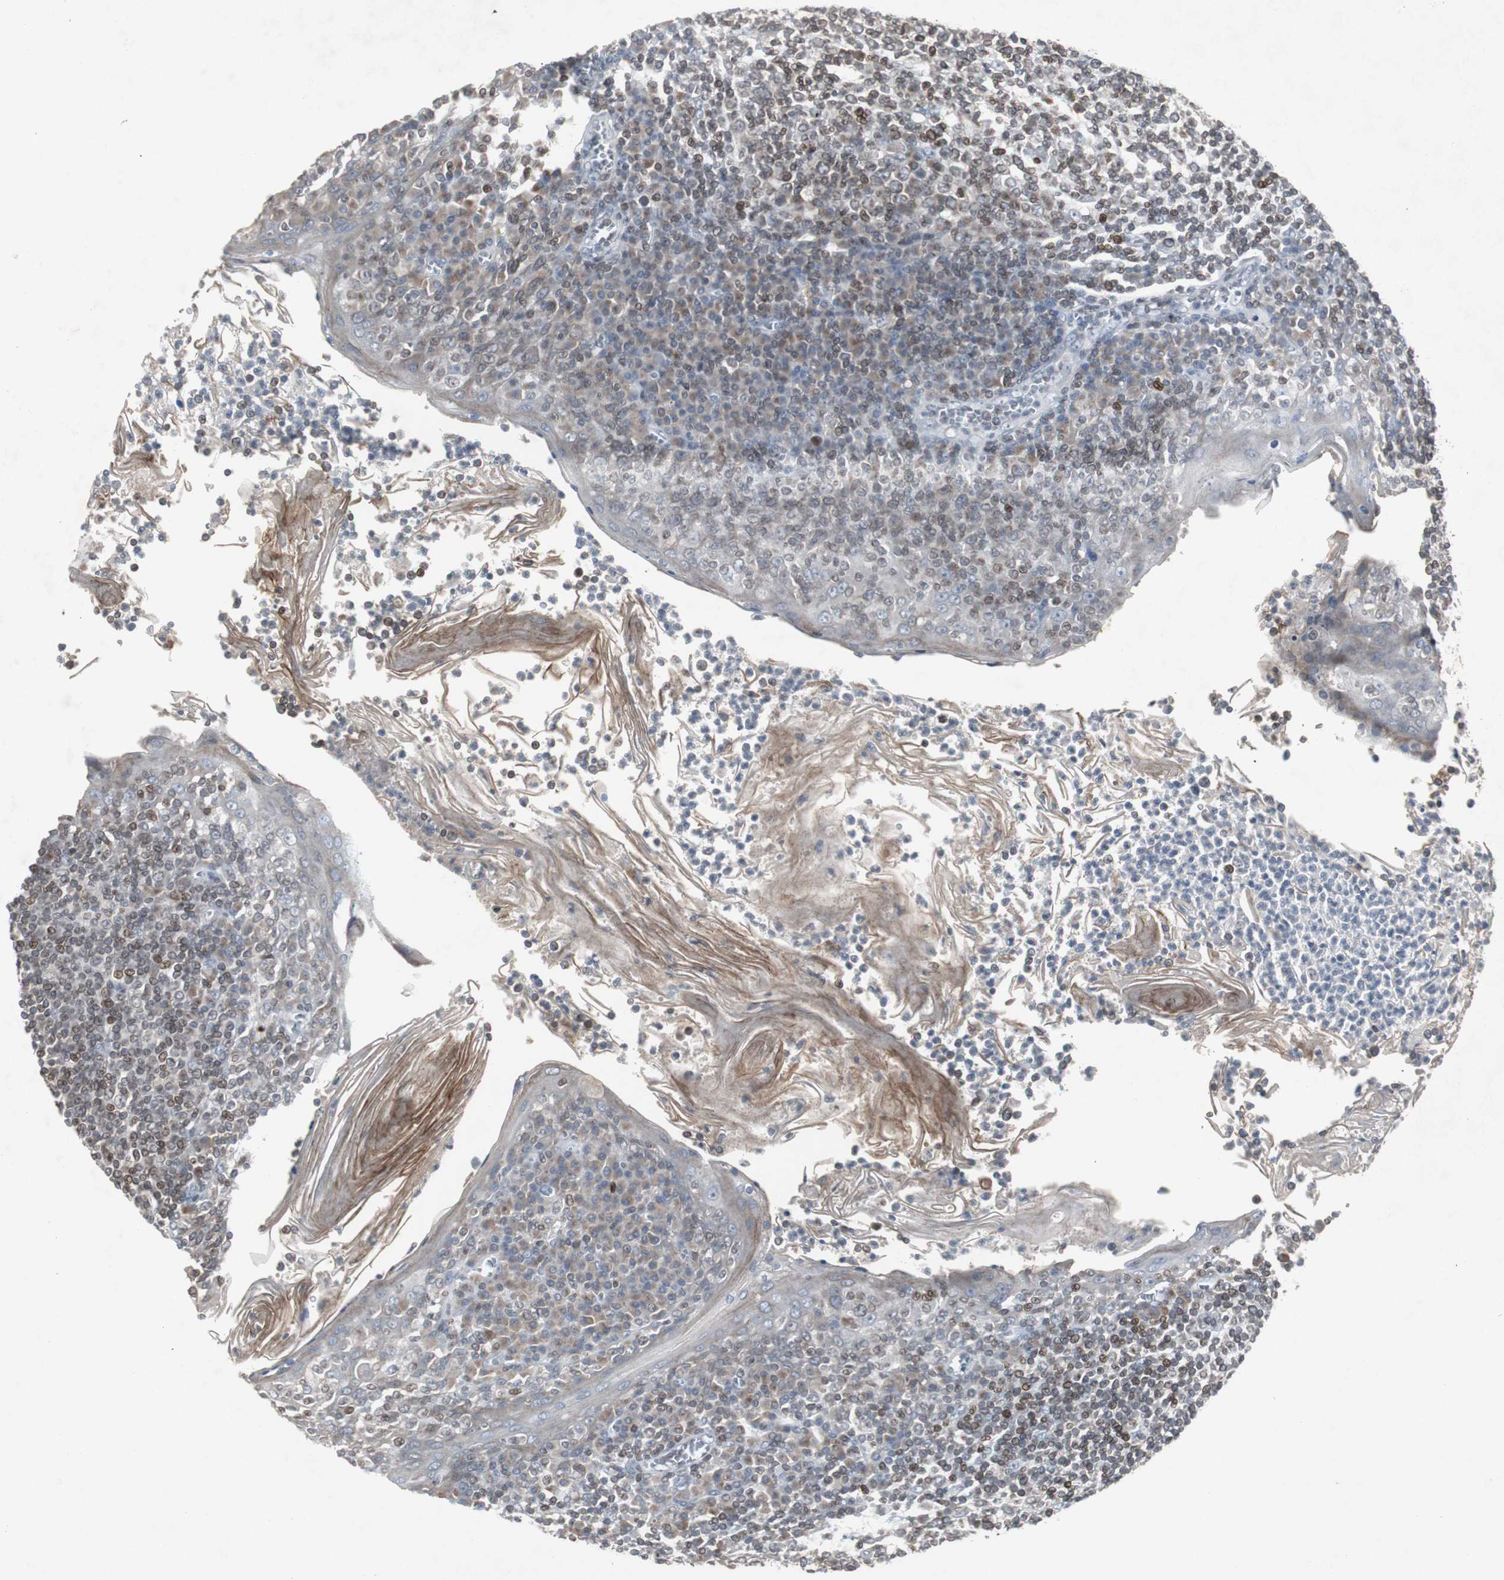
{"staining": {"intensity": "moderate", "quantity": "25%-75%", "location": "cytoplasmic/membranous"}, "tissue": "tonsil", "cell_type": "Non-germinal center cells", "image_type": "normal", "snomed": [{"axis": "morphology", "description": "Normal tissue, NOS"}, {"axis": "topography", "description": "Tonsil"}], "caption": "An immunohistochemistry (IHC) micrograph of normal tissue is shown. Protein staining in brown labels moderate cytoplasmic/membranous positivity in tonsil within non-germinal center cells. (IHC, brightfield microscopy, high magnification).", "gene": "ZNF396", "patient": {"sex": "male", "age": 31}}